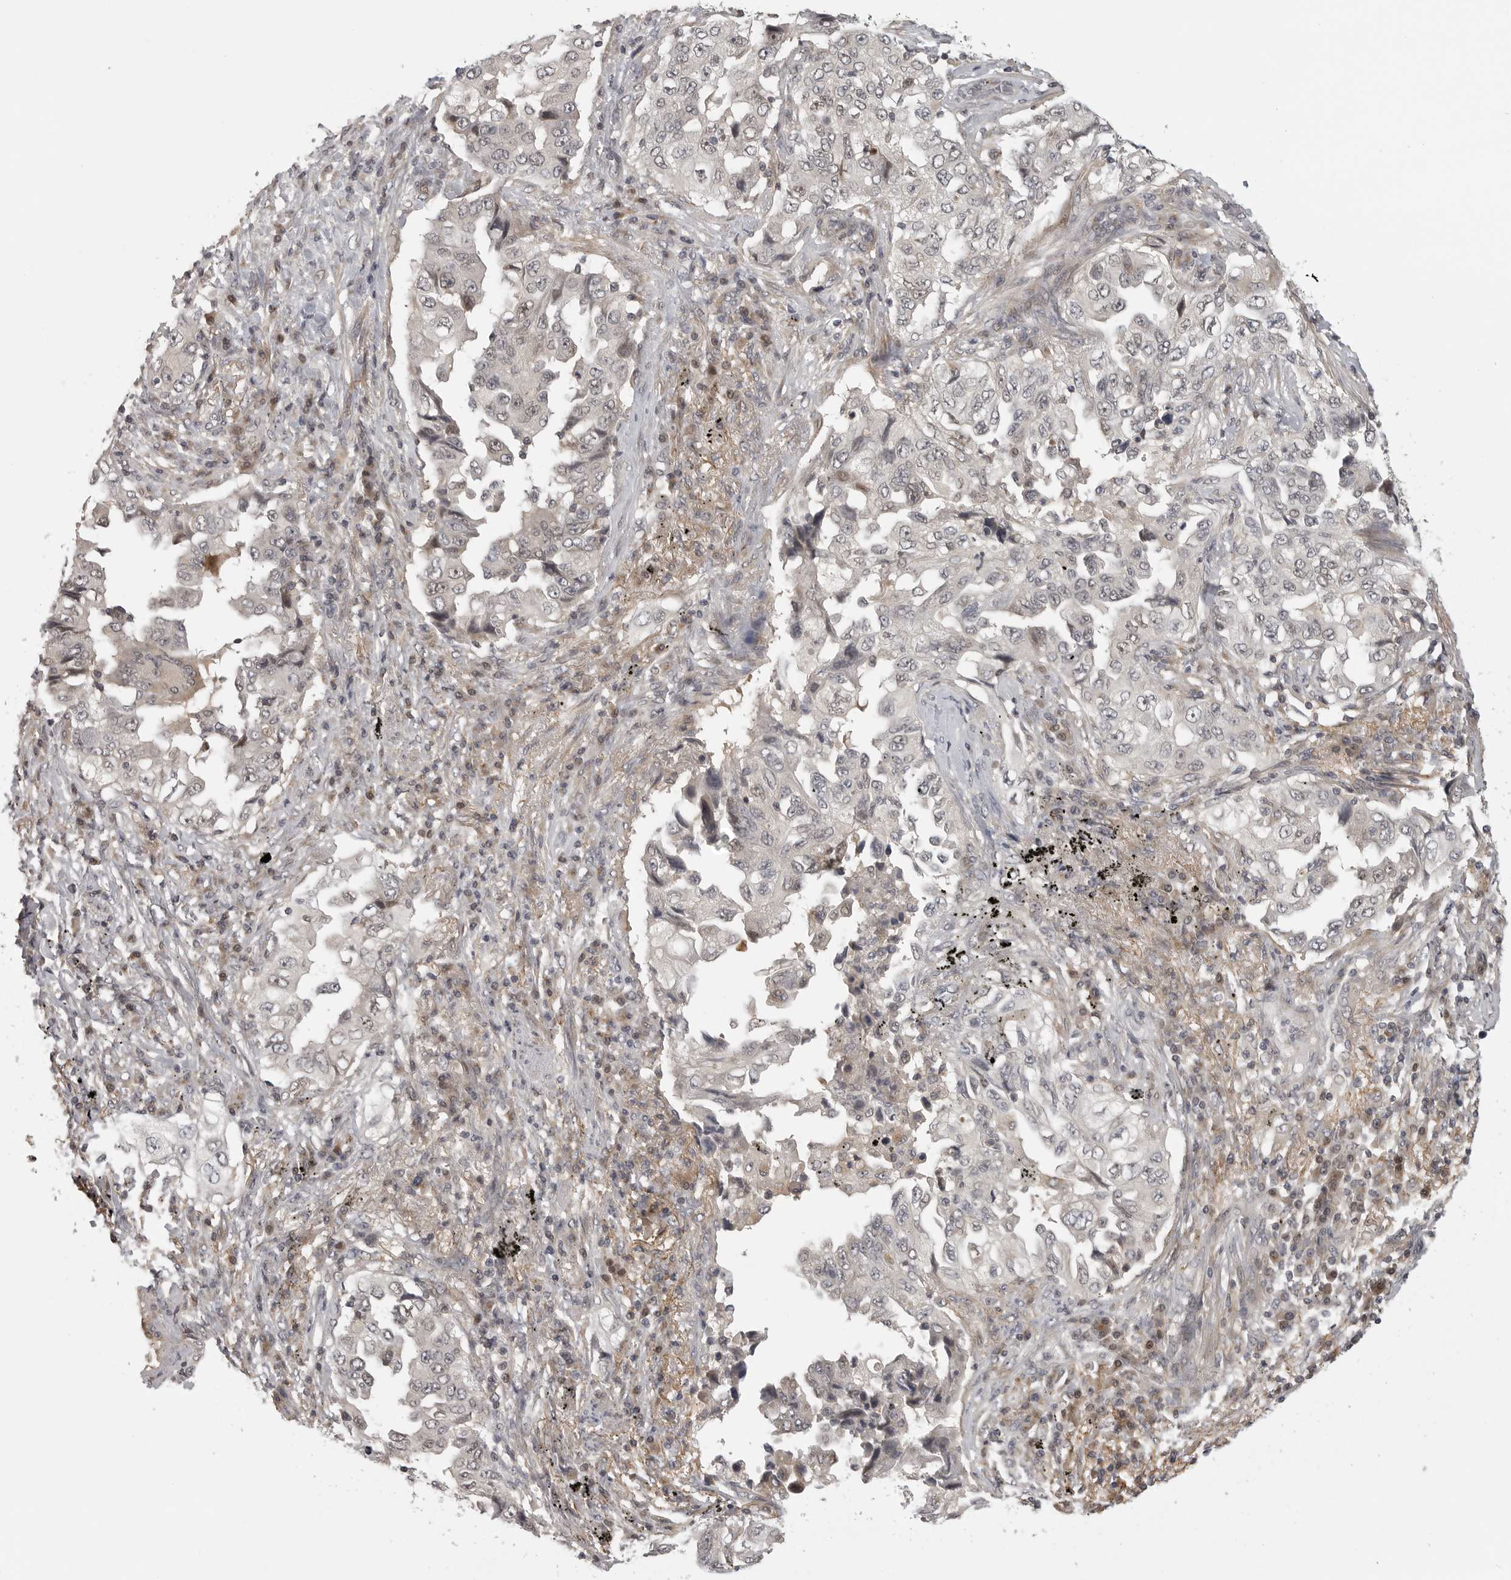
{"staining": {"intensity": "weak", "quantity": "<25%", "location": "nuclear"}, "tissue": "lung cancer", "cell_type": "Tumor cells", "image_type": "cancer", "snomed": [{"axis": "morphology", "description": "Adenocarcinoma, NOS"}, {"axis": "topography", "description": "Lung"}], "caption": "DAB (3,3'-diaminobenzidine) immunohistochemical staining of lung cancer reveals no significant positivity in tumor cells.", "gene": "UROD", "patient": {"sex": "female", "age": 51}}